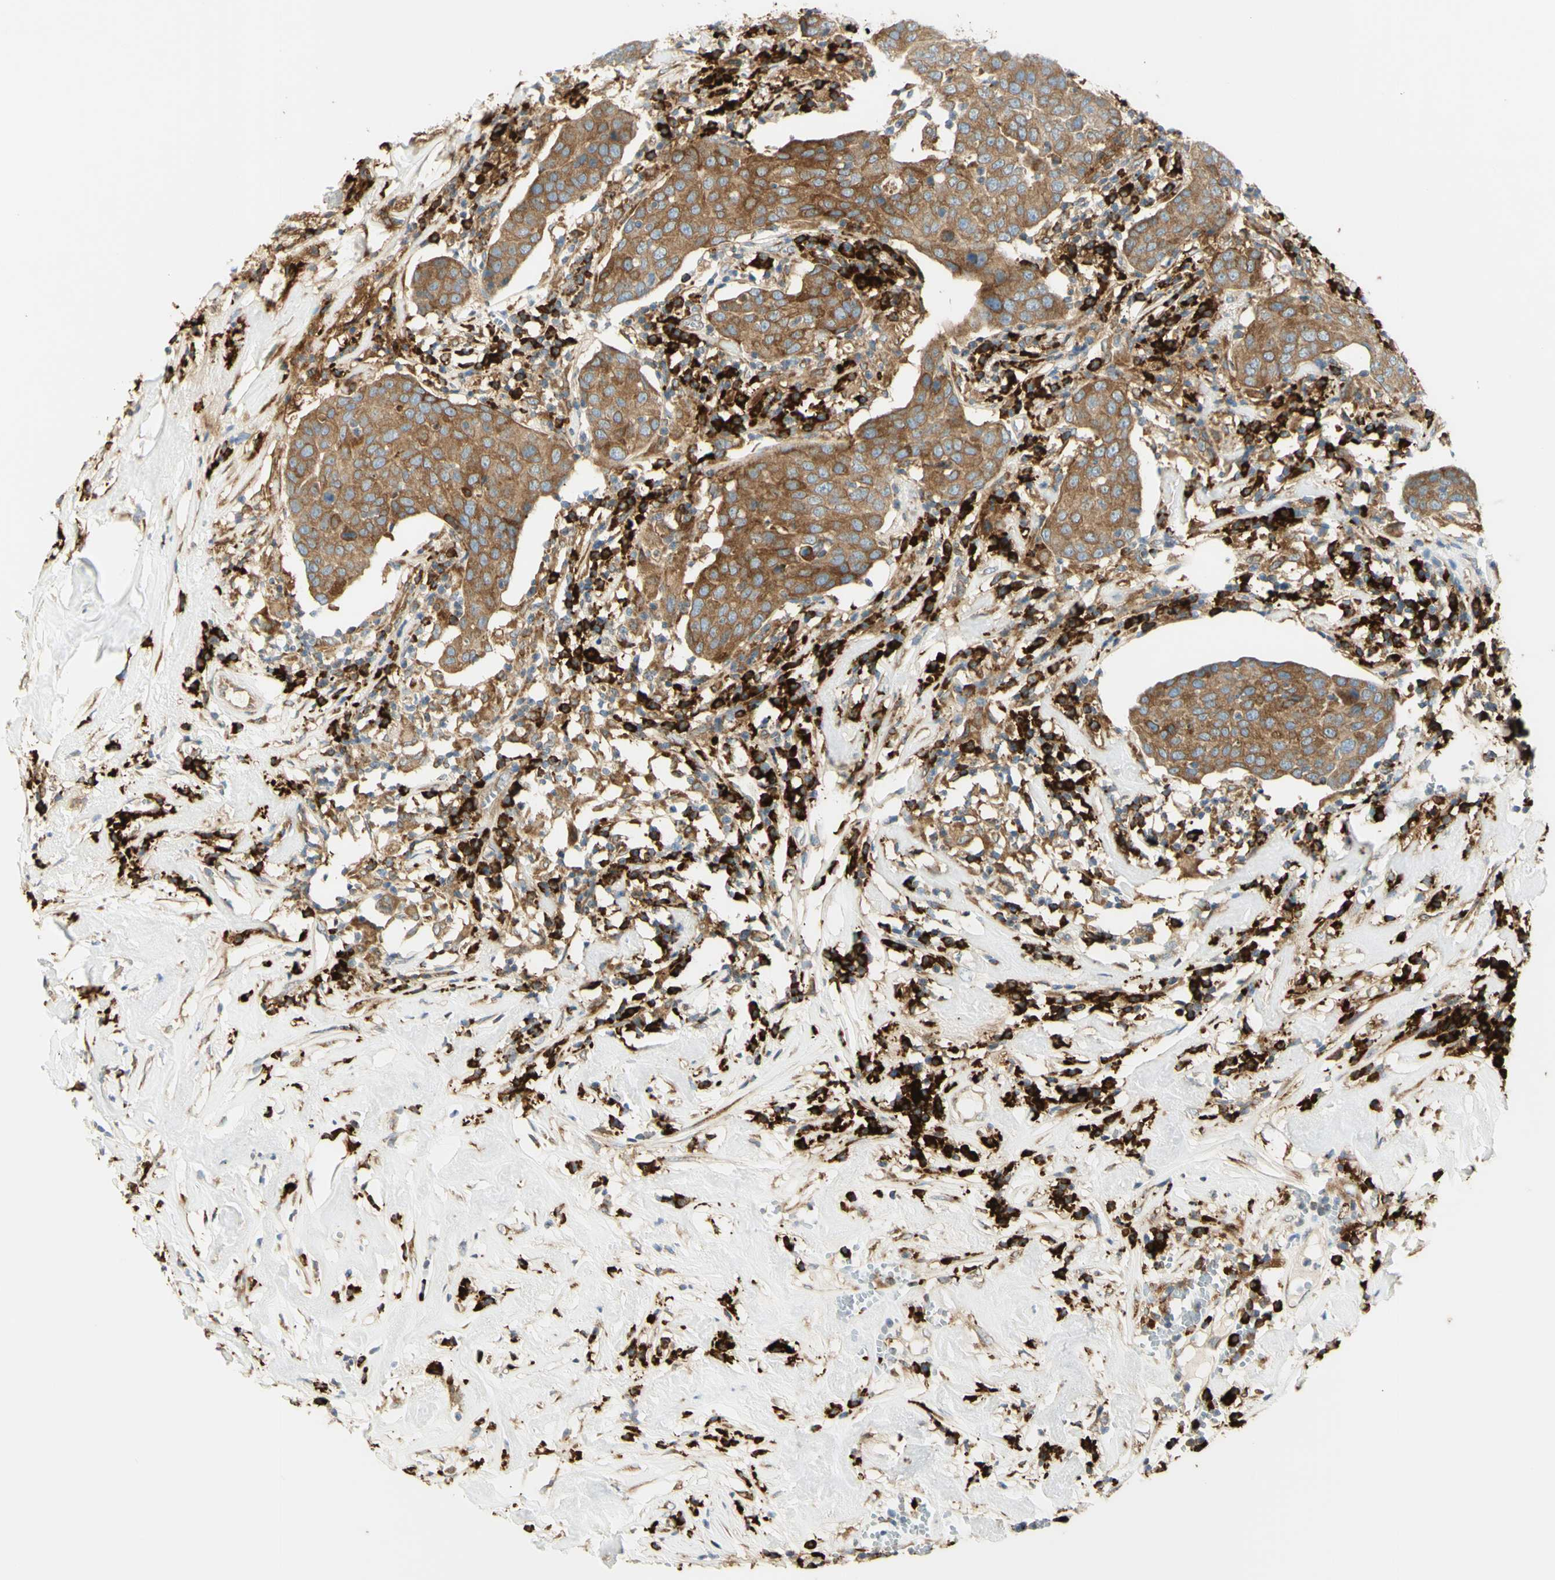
{"staining": {"intensity": "moderate", "quantity": ">75%", "location": "cytoplasmic/membranous"}, "tissue": "head and neck cancer", "cell_type": "Tumor cells", "image_type": "cancer", "snomed": [{"axis": "morphology", "description": "Adenocarcinoma, NOS"}, {"axis": "topography", "description": "Salivary gland"}, {"axis": "topography", "description": "Head-Neck"}], "caption": "DAB (3,3'-diaminobenzidine) immunohistochemical staining of human head and neck cancer reveals moderate cytoplasmic/membranous protein expression in about >75% of tumor cells. (IHC, brightfield microscopy, high magnification).", "gene": "MANF", "patient": {"sex": "female", "age": 65}}